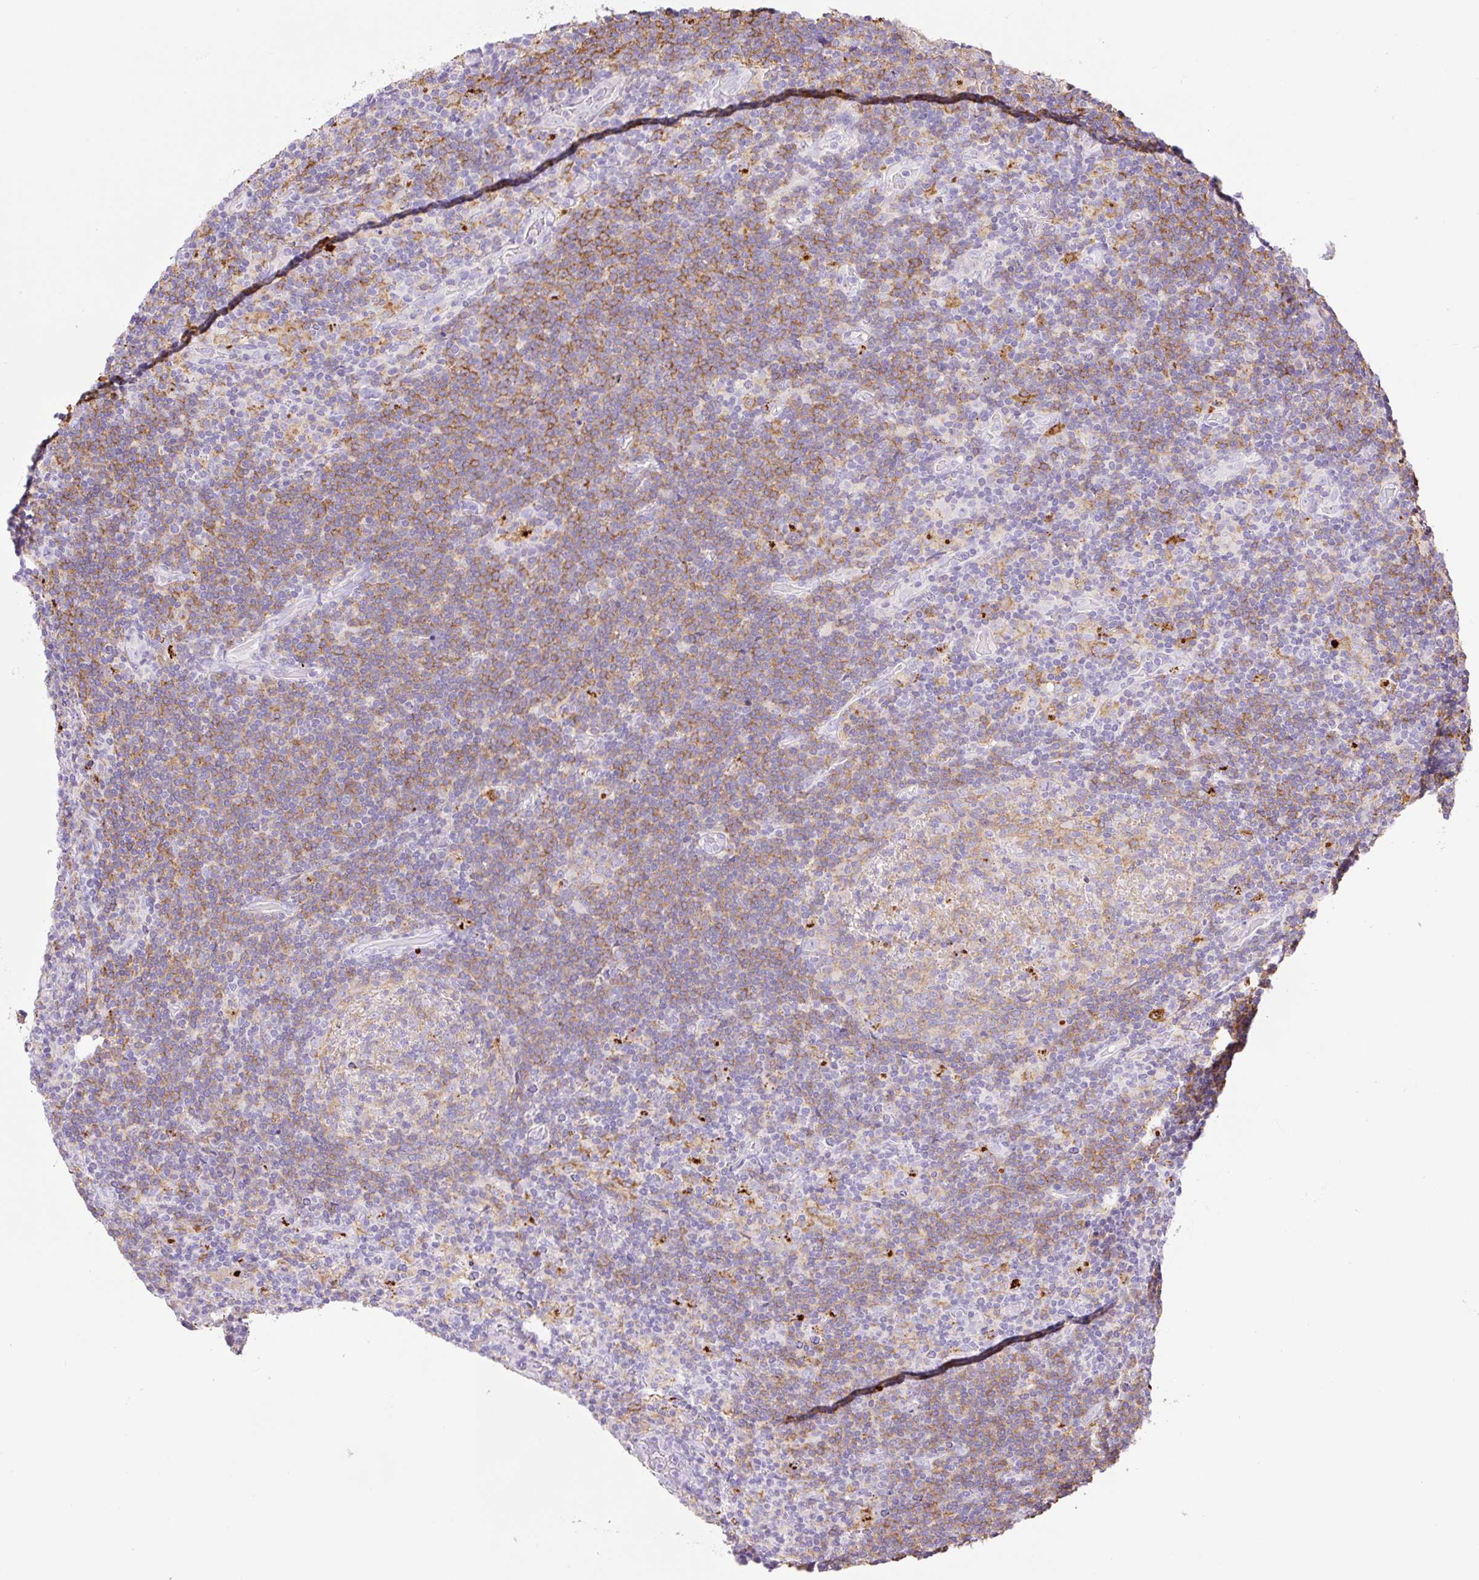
{"staining": {"intensity": "negative", "quantity": "none", "location": "none"}, "tissue": "lymphoma", "cell_type": "Tumor cells", "image_type": "cancer", "snomed": [{"axis": "morphology", "description": "Hodgkin's disease, NOS"}, {"axis": "topography", "description": "Lymph node"}], "caption": "The immunohistochemistry image has no significant expression in tumor cells of lymphoma tissue. (Stains: DAB (3,3'-diaminobenzidine) IHC with hematoxylin counter stain, Microscopy: brightfield microscopy at high magnification).", "gene": "TDRD15", "patient": {"sex": "female", "age": 57}}